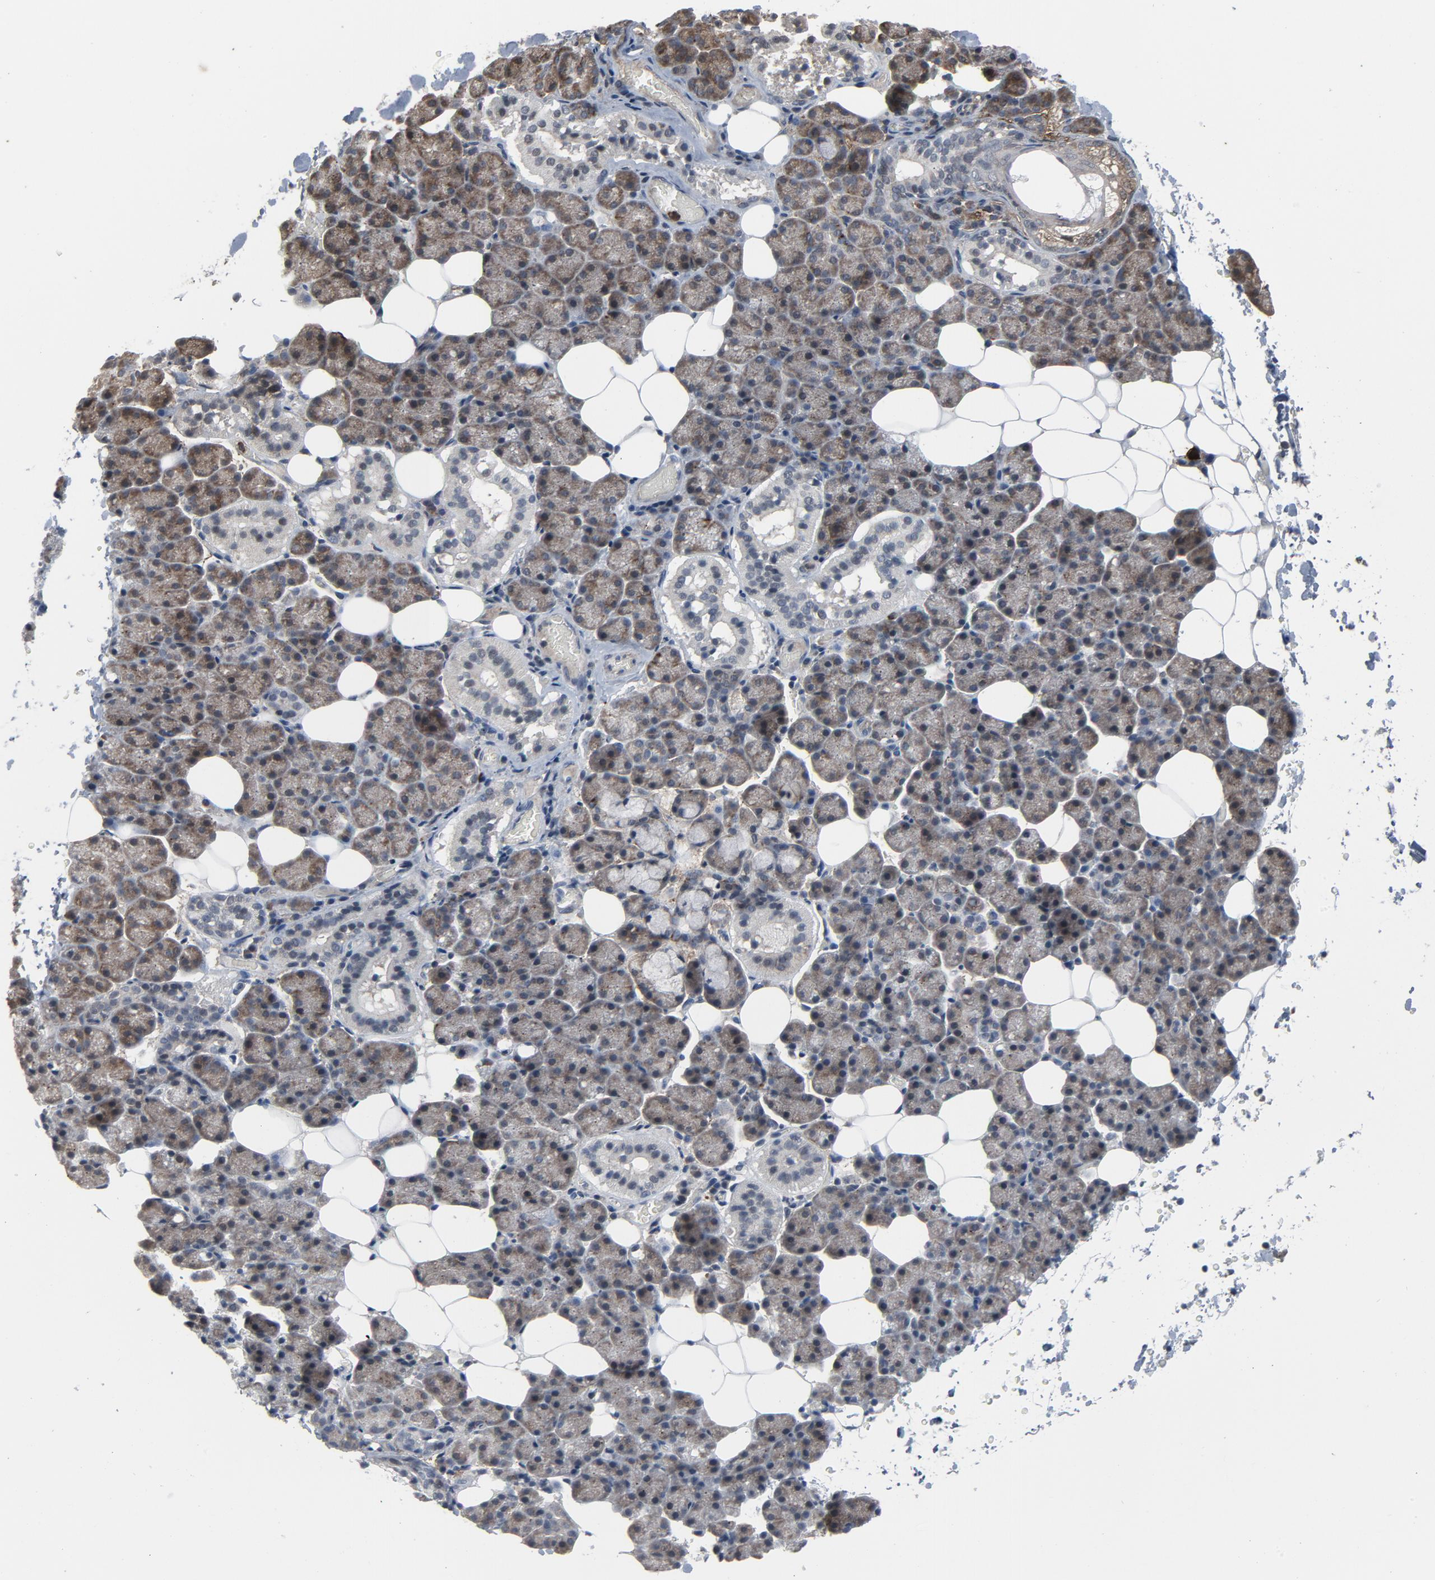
{"staining": {"intensity": "weak", "quantity": "25%-75%", "location": "cytoplasmic/membranous"}, "tissue": "salivary gland", "cell_type": "Glandular cells", "image_type": "normal", "snomed": [{"axis": "morphology", "description": "Normal tissue, NOS"}, {"axis": "topography", "description": "Lymph node"}, {"axis": "topography", "description": "Salivary gland"}], "caption": "A micrograph showing weak cytoplasmic/membranous positivity in about 25%-75% of glandular cells in normal salivary gland, as visualized by brown immunohistochemical staining.", "gene": "PDZD4", "patient": {"sex": "male", "age": 8}}